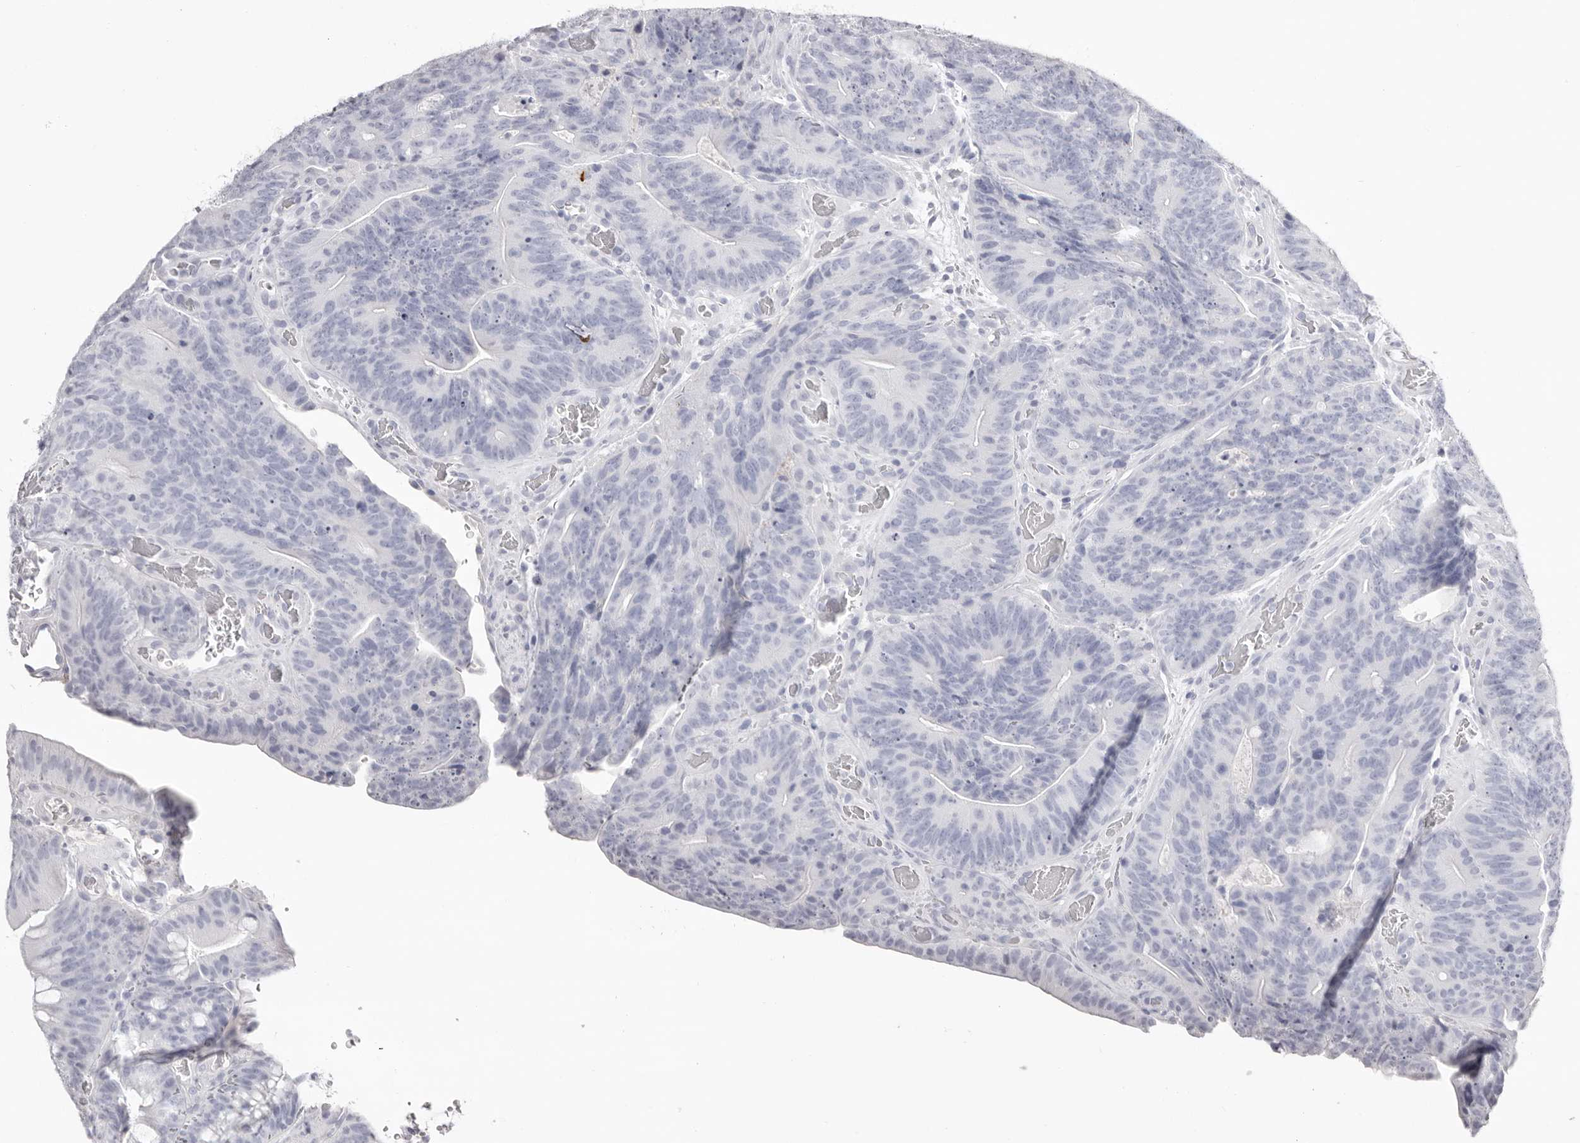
{"staining": {"intensity": "negative", "quantity": "none", "location": "none"}, "tissue": "colorectal cancer", "cell_type": "Tumor cells", "image_type": "cancer", "snomed": [{"axis": "morphology", "description": "Normal tissue, NOS"}, {"axis": "topography", "description": "Colon"}], "caption": "Tumor cells are negative for brown protein staining in colorectal cancer.", "gene": "LPO", "patient": {"sex": "female", "age": 82}}